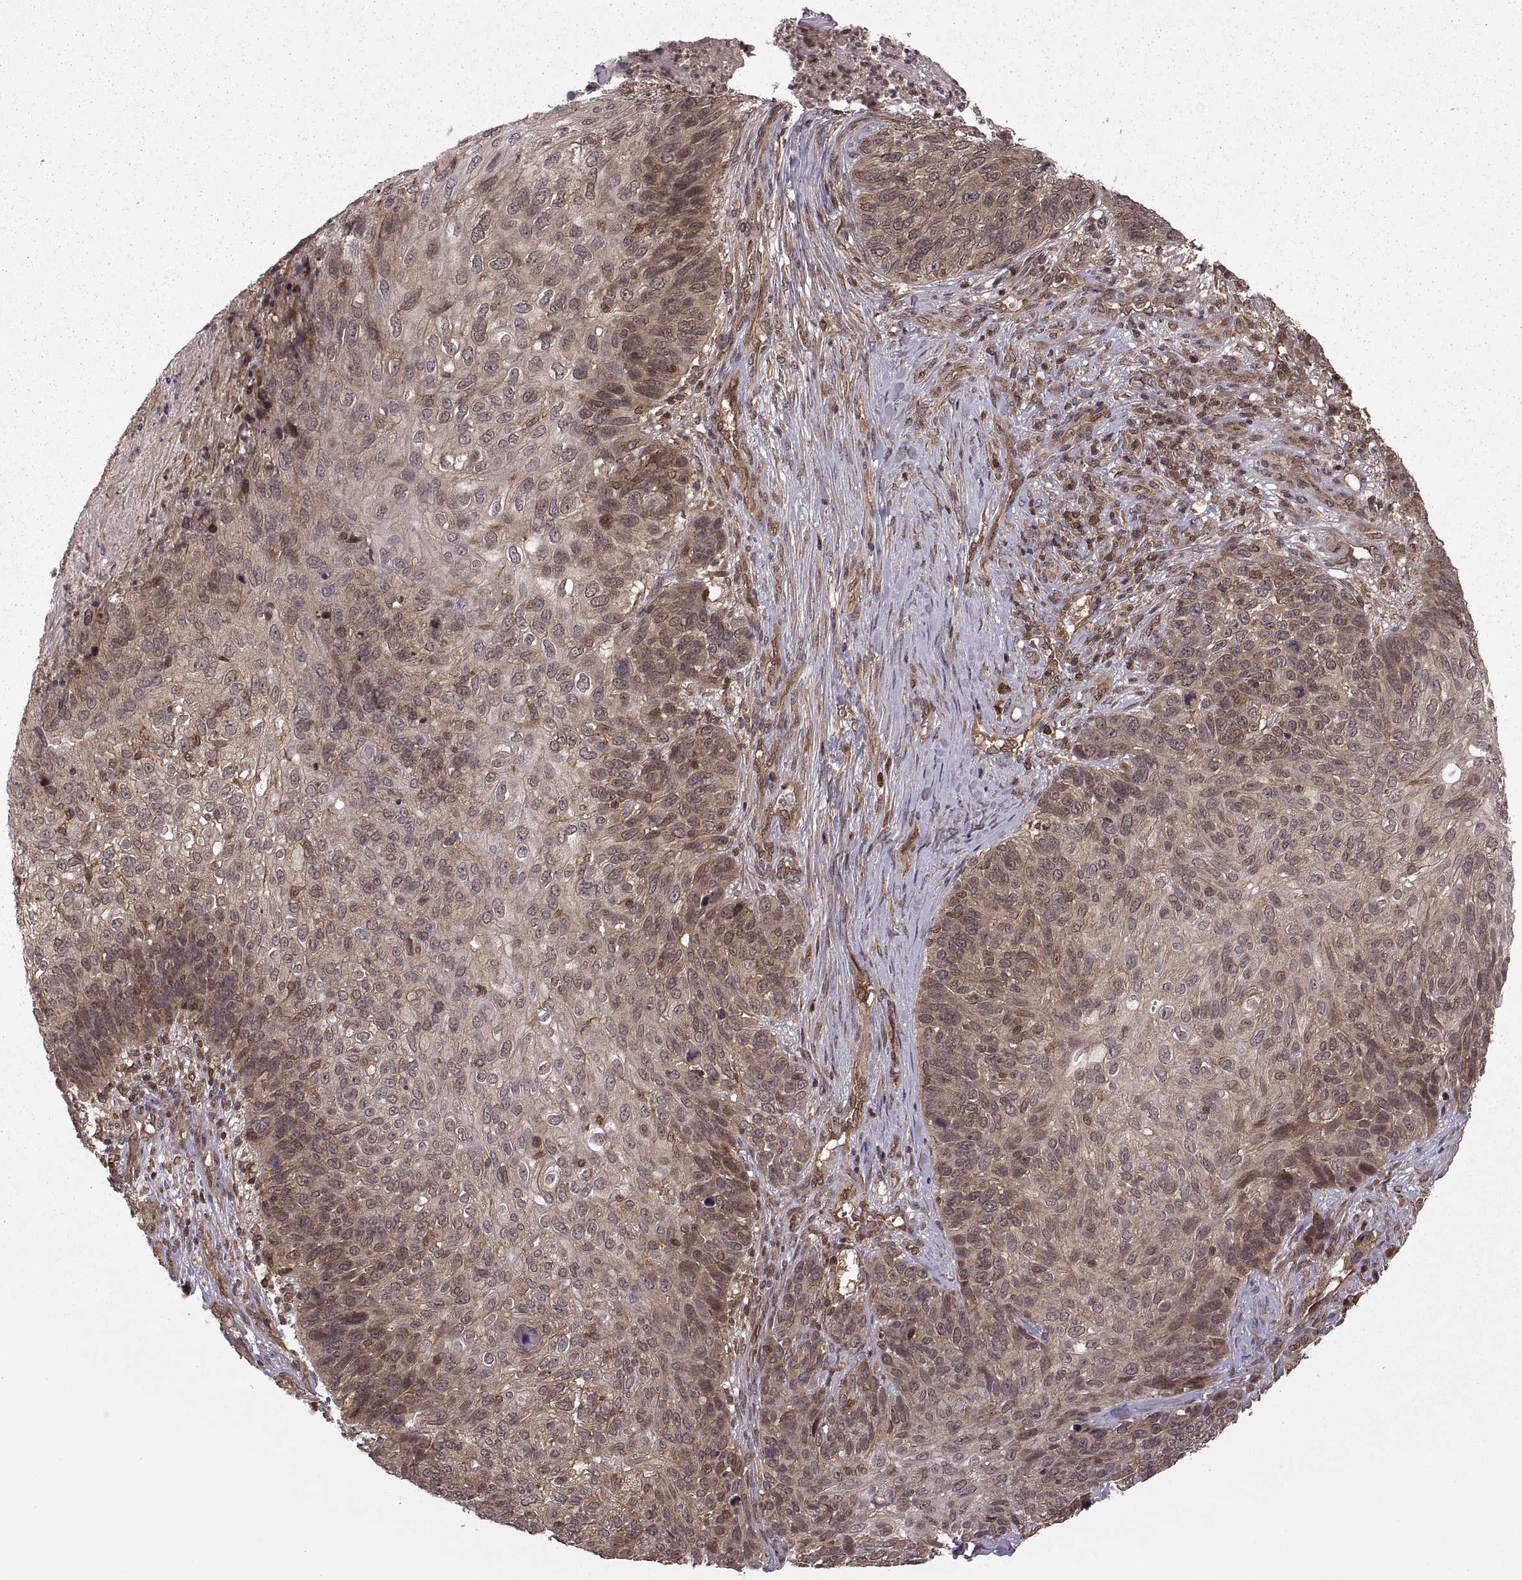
{"staining": {"intensity": "moderate", "quantity": "<25%", "location": "cytoplasmic/membranous"}, "tissue": "skin cancer", "cell_type": "Tumor cells", "image_type": "cancer", "snomed": [{"axis": "morphology", "description": "Squamous cell carcinoma, NOS"}, {"axis": "topography", "description": "Skin"}], "caption": "The histopathology image displays staining of skin cancer (squamous cell carcinoma), revealing moderate cytoplasmic/membranous protein expression (brown color) within tumor cells.", "gene": "DEDD", "patient": {"sex": "male", "age": 92}}